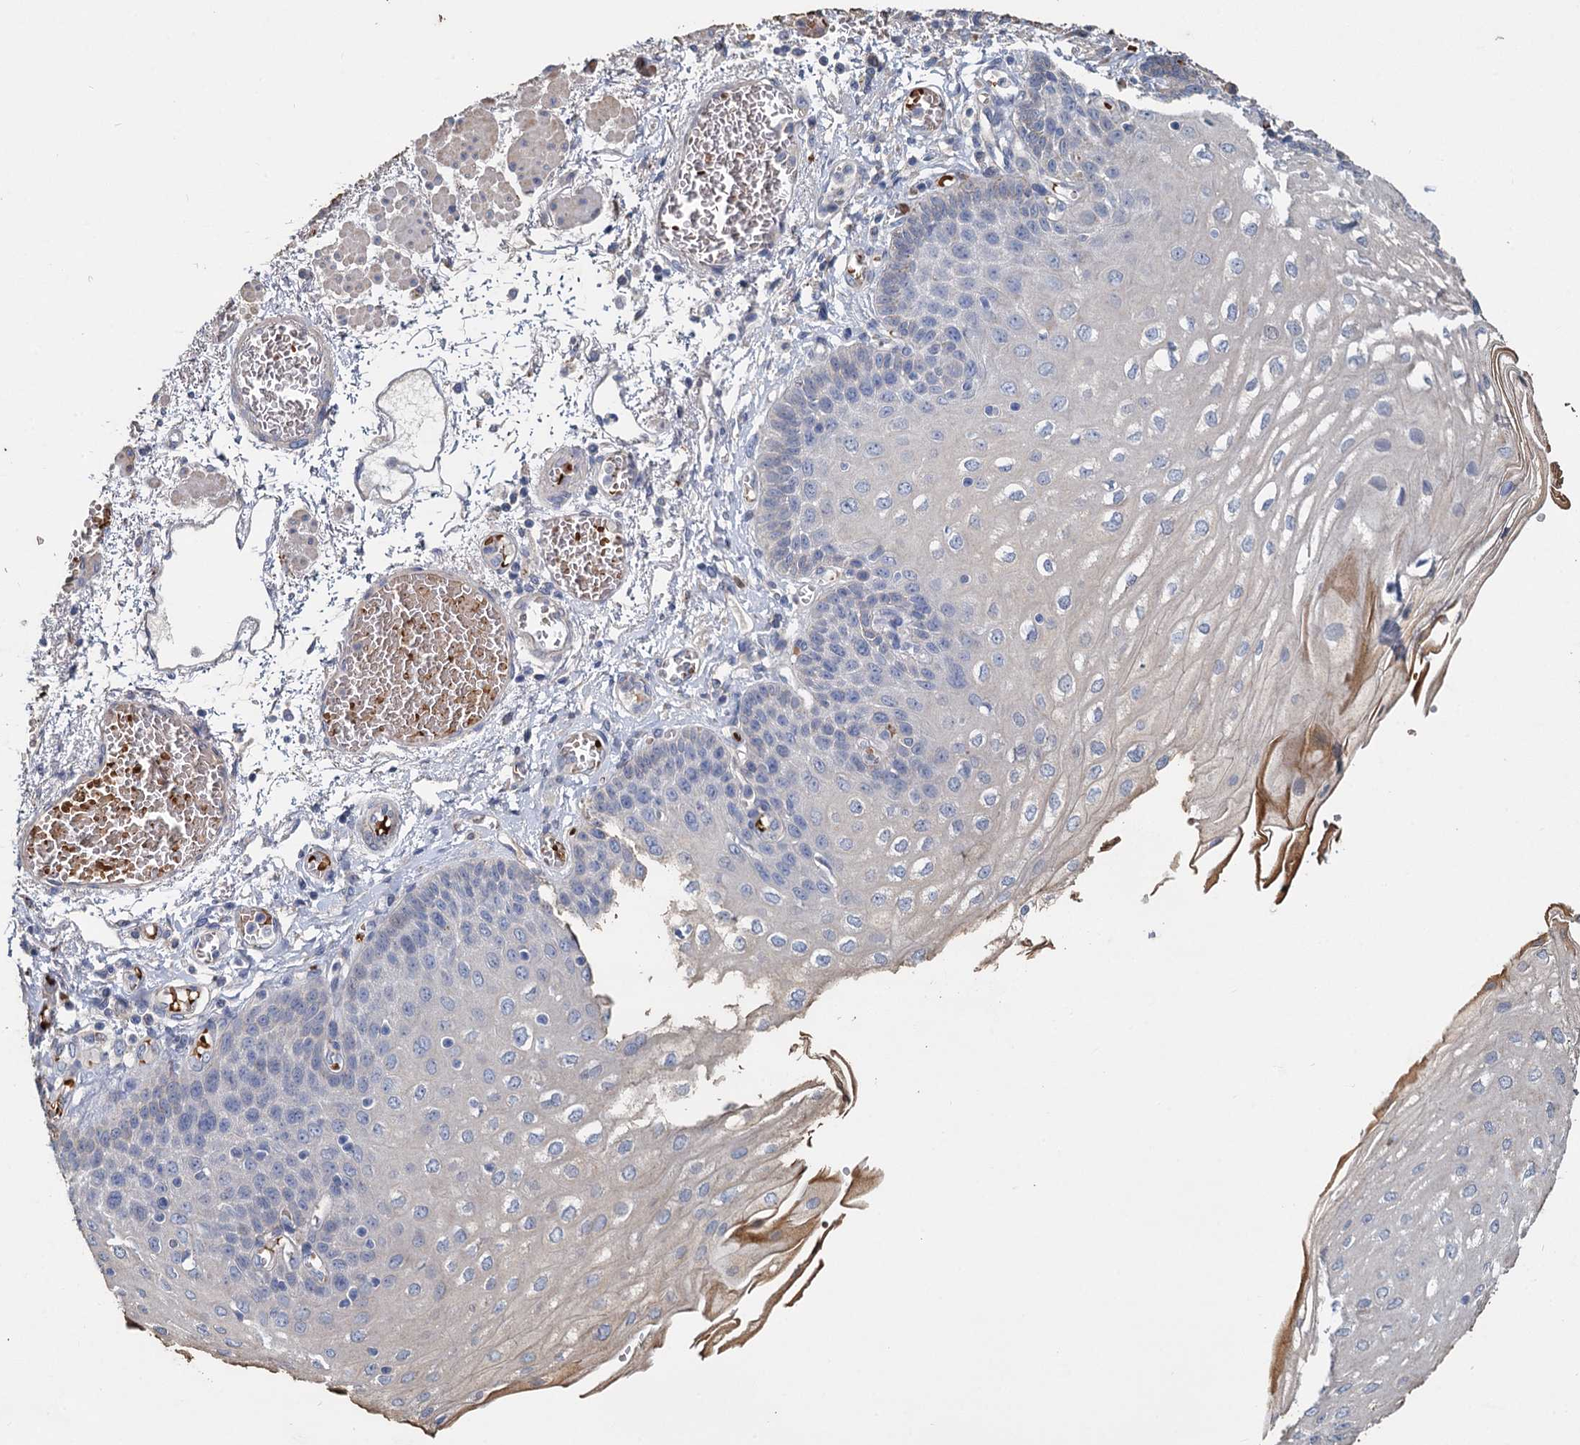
{"staining": {"intensity": "negative", "quantity": "none", "location": "none"}, "tissue": "esophagus", "cell_type": "Squamous epithelial cells", "image_type": "normal", "snomed": [{"axis": "morphology", "description": "Normal tissue, NOS"}, {"axis": "topography", "description": "Esophagus"}], "caption": "This histopathology image is of benign esophagus stained with immunohistochemistry to label a protein in brown with the nuclei are counter-stained blue. There is no positivity in squamous epithelial cells.", "gene": "TCTN2", "patient": {"sex": "male", "age": 81}}